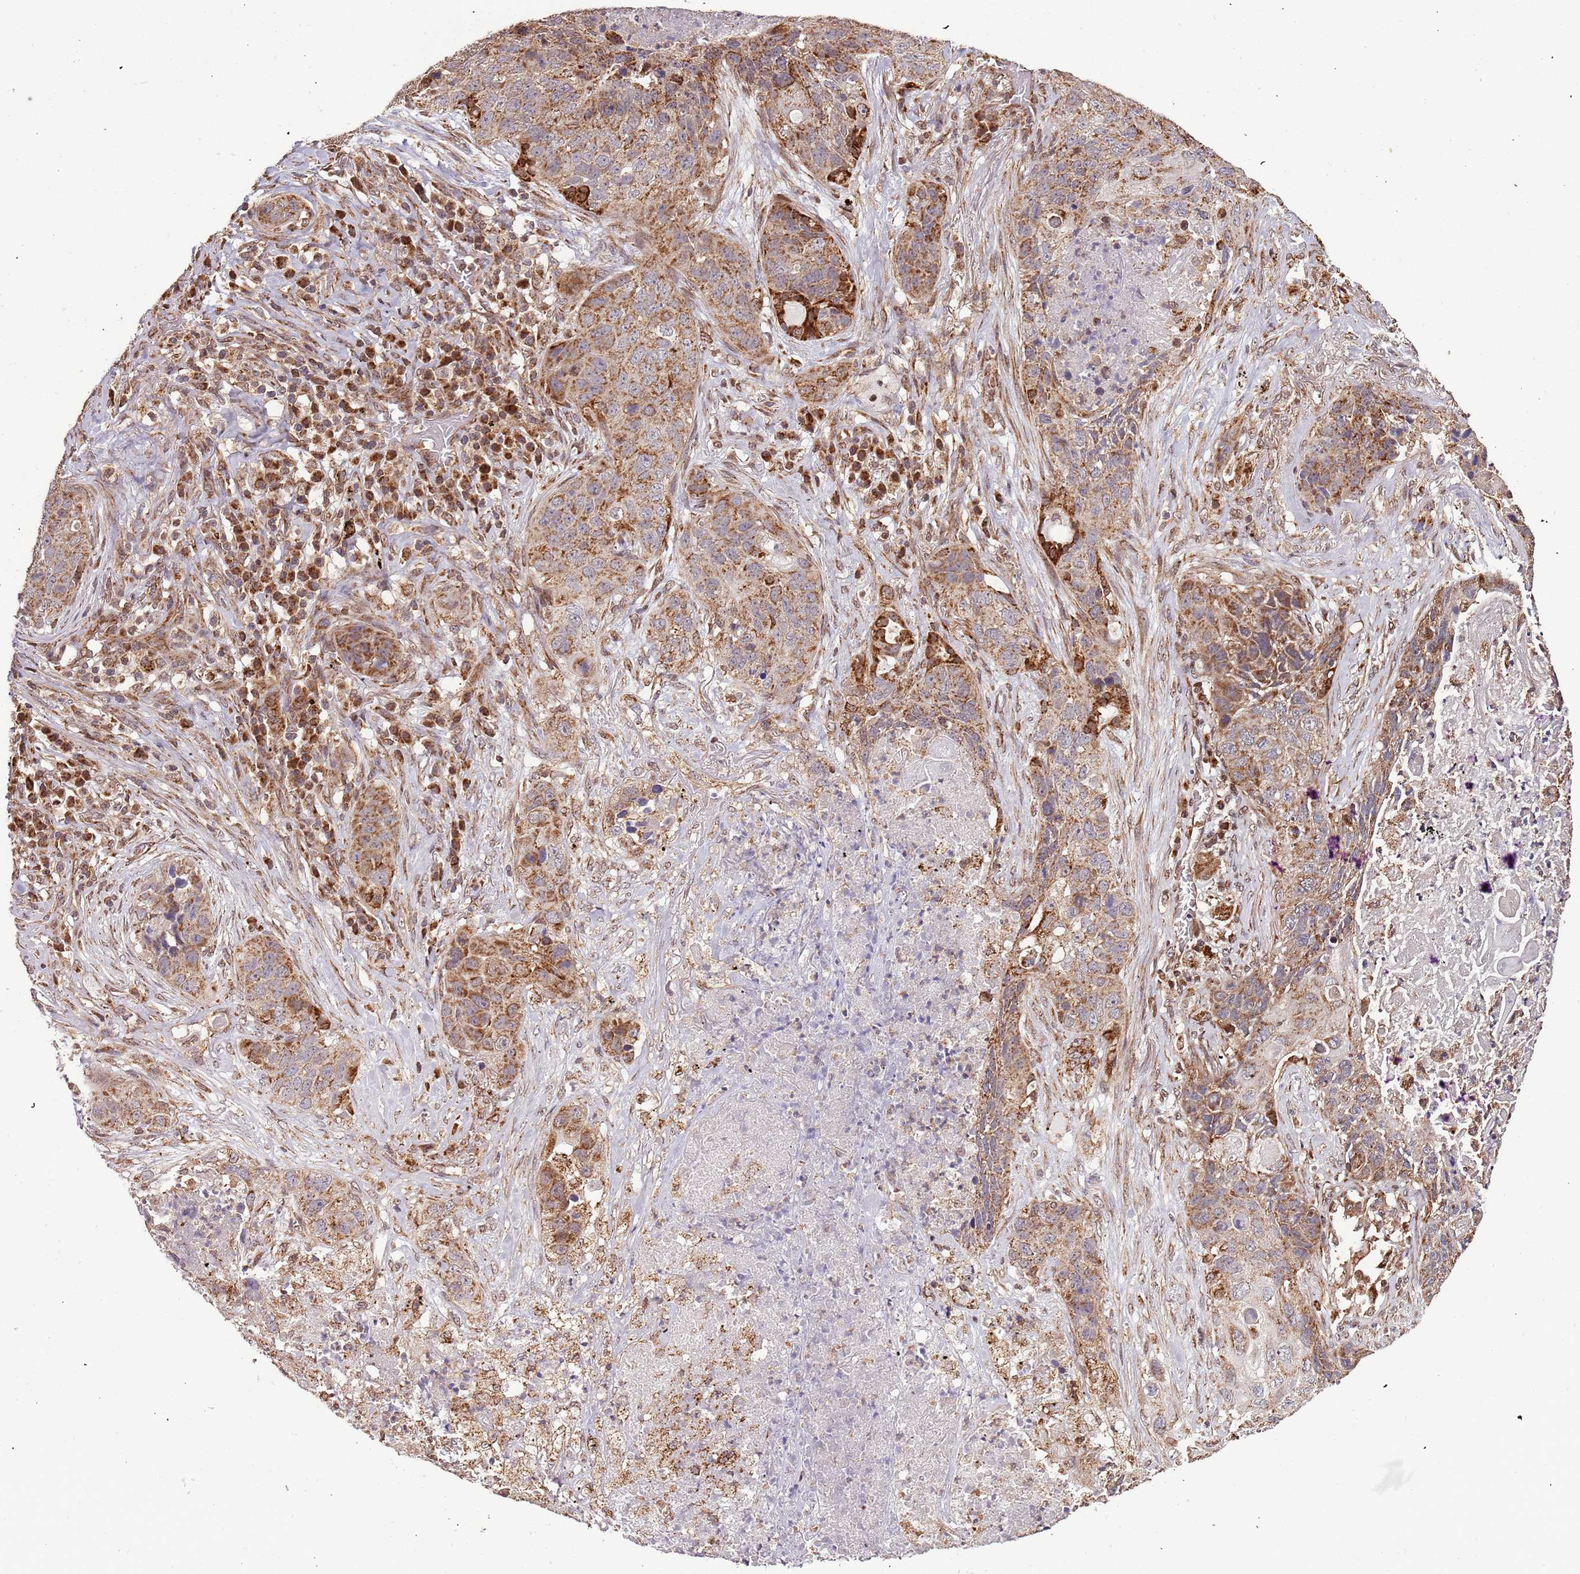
{"staining": {"intensity": "moderate", "quantity": ">75%", "location": "cytoplasmic/membranous"}, "tissue": "lung cancer", "cell_type": "Tumor cells", "image_type": "cancer", "snomed": [{"axis": "morphology", "description": "Squamous cell carcinoma, NOS"}, {"axis": "topography", "description": "Lung"}], "caption": "Moderate cytoplasmic/membranous protein positivity is appreciated in about >75% of tumor cells in lung squamous cell carcinoma. (Brightfield microscopy of DAB IHC at high magnification).", "gene": "IL17RD", "patient": {"sex": "female", "age": 63}}